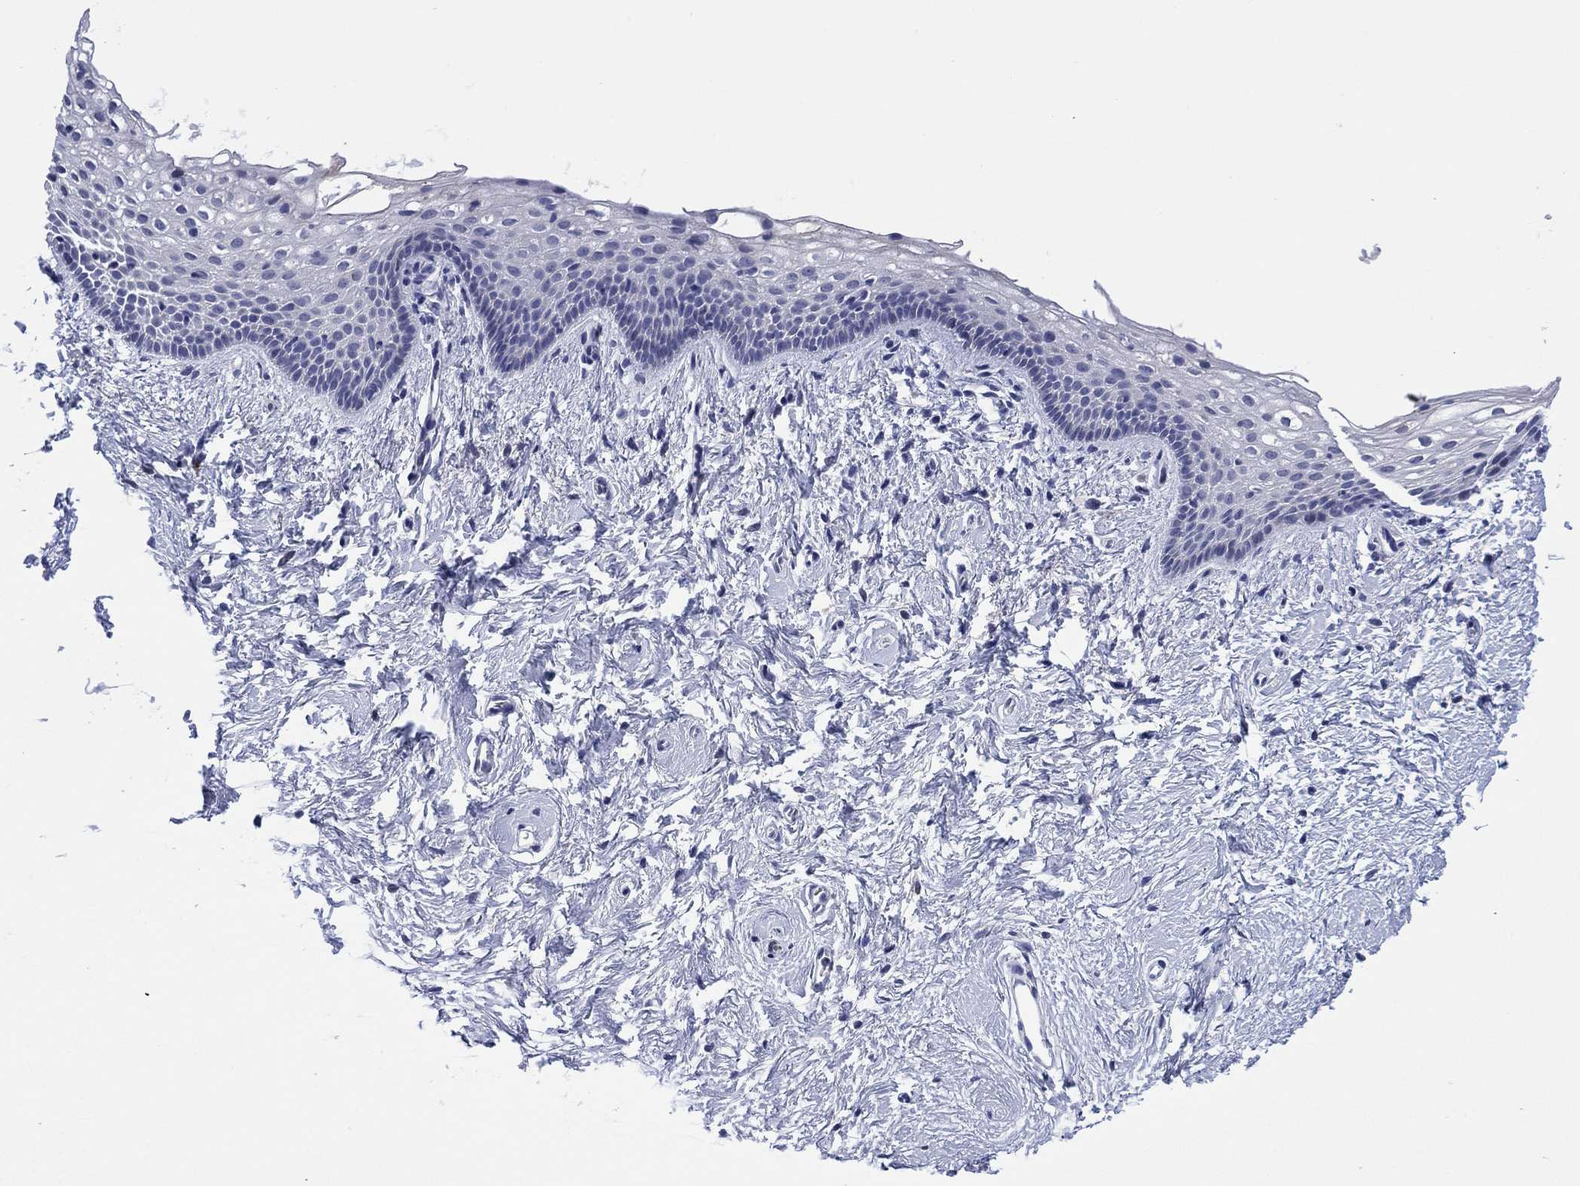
{"staining": {"intensity": "negative", "quantity": "none", "location": "none"}, "tissue": "vagina", "cell_type": "Squamous epithelial cells", "image_type": "normal", "snomed": [{"axis": "morphology", "description": "Normal tissue, NOS"}, {"axis": "topography", "description": "Vagina"}], "caption": "Histopathology image shows no protein staining in squamous epithelial cells of normal vagina. The staining is performed using DAB (3,3'-diaminobenzidine) brown chromogen with nuclei counter-stained in using hematoxylin.", "gene": "CLIP3", "patient": {"sex": "female", "age": 61}}